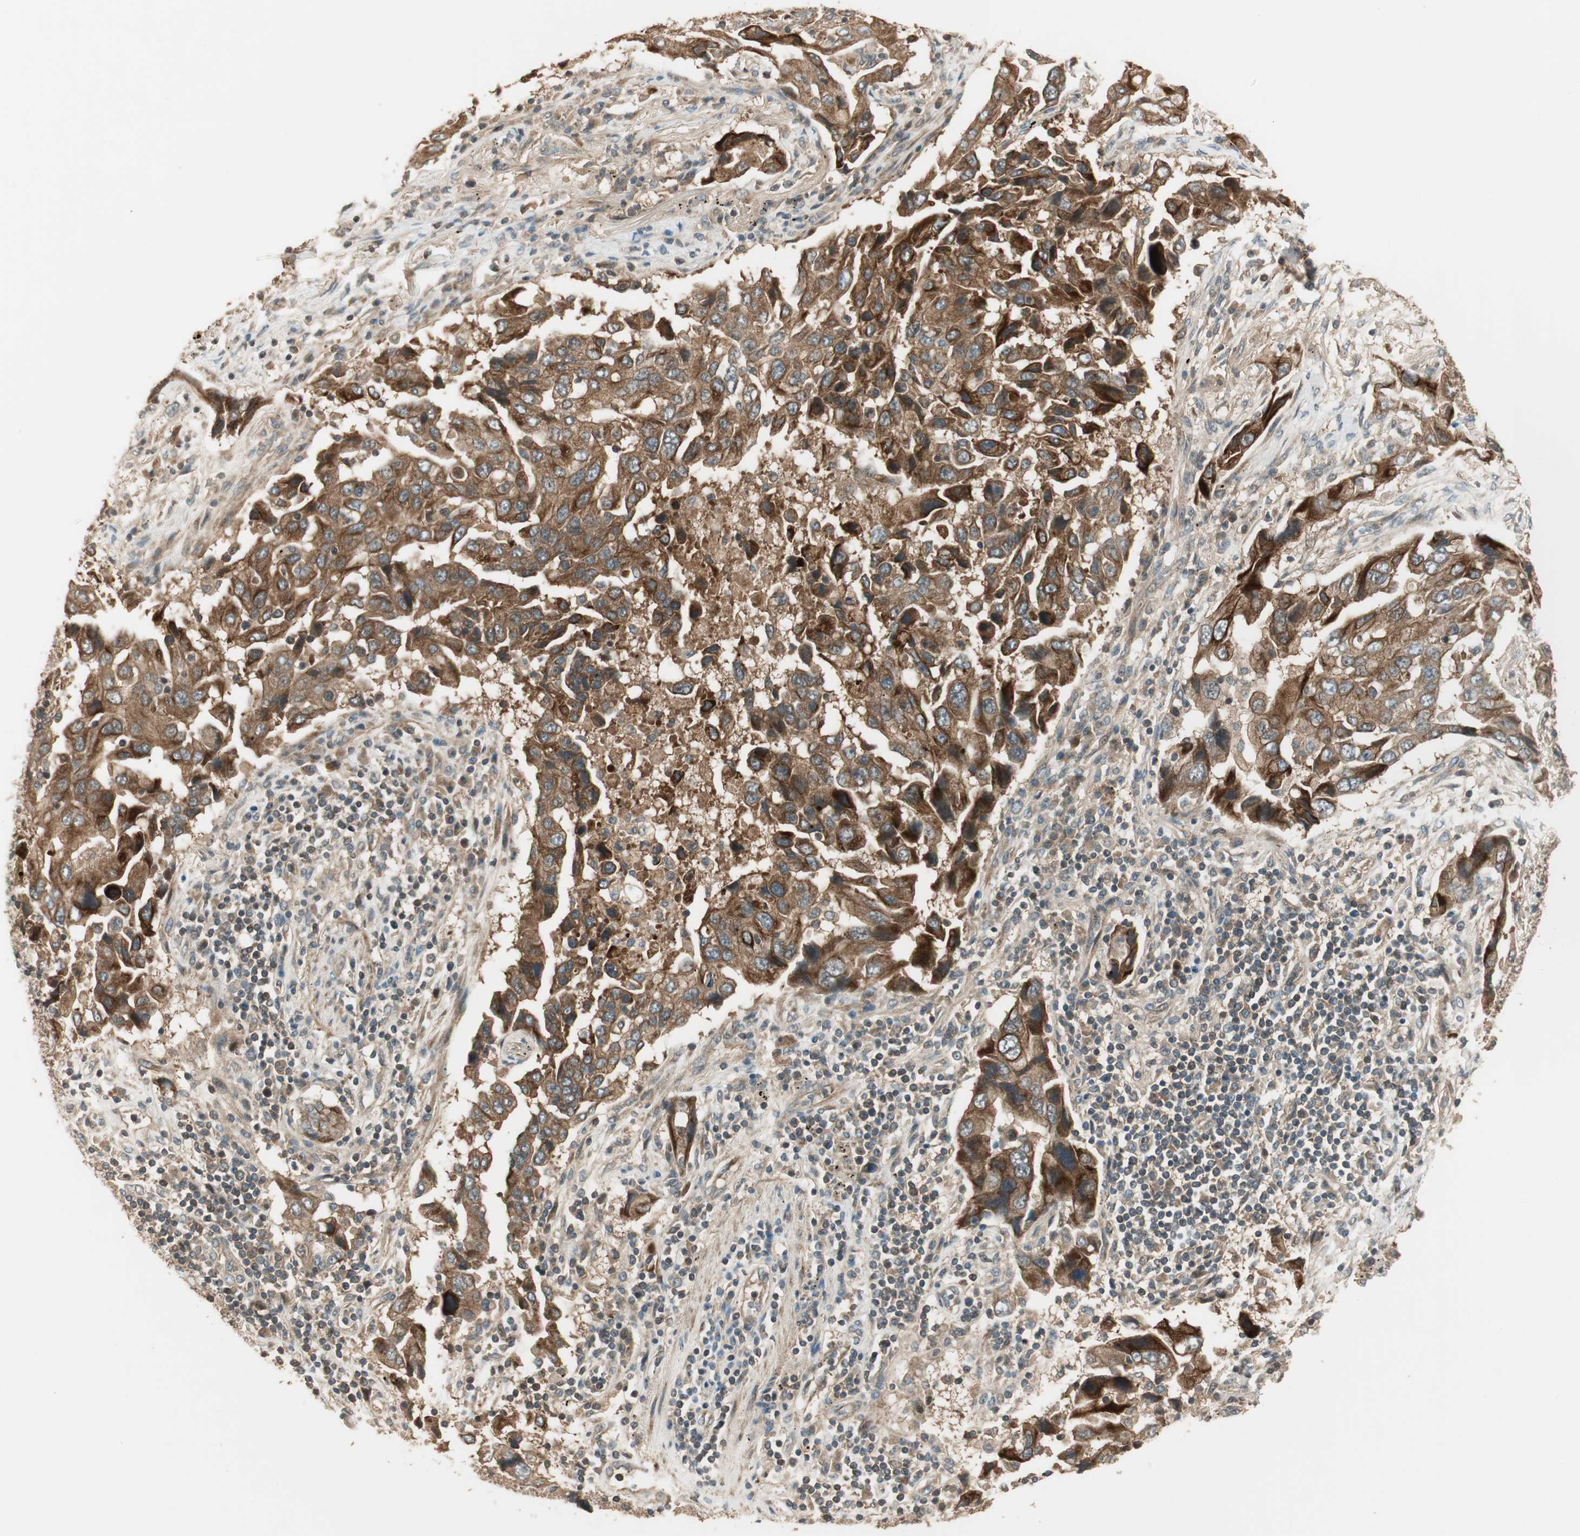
{"staining": {"intensity": "moderate", "quantity": ">75%", "location": "cytoplasmic/membranous"}, "tissue": "lung cancer", "cell_type": "Tumor cells", "image_type": "cancer", "snomed": [{"axis": "morphology", "description": "Adenocarcinoma, NOS"}, {"axis": "topography", "description": "Lung"}], "caption": "Immunohistochemical staining of lung adenocarcinoma shows moderate cytoplasmic/membranous protein positivity in about >75% of tumor cells.", "gene": "PFDN5", "patient": {"sex": "female", "age": 65}}